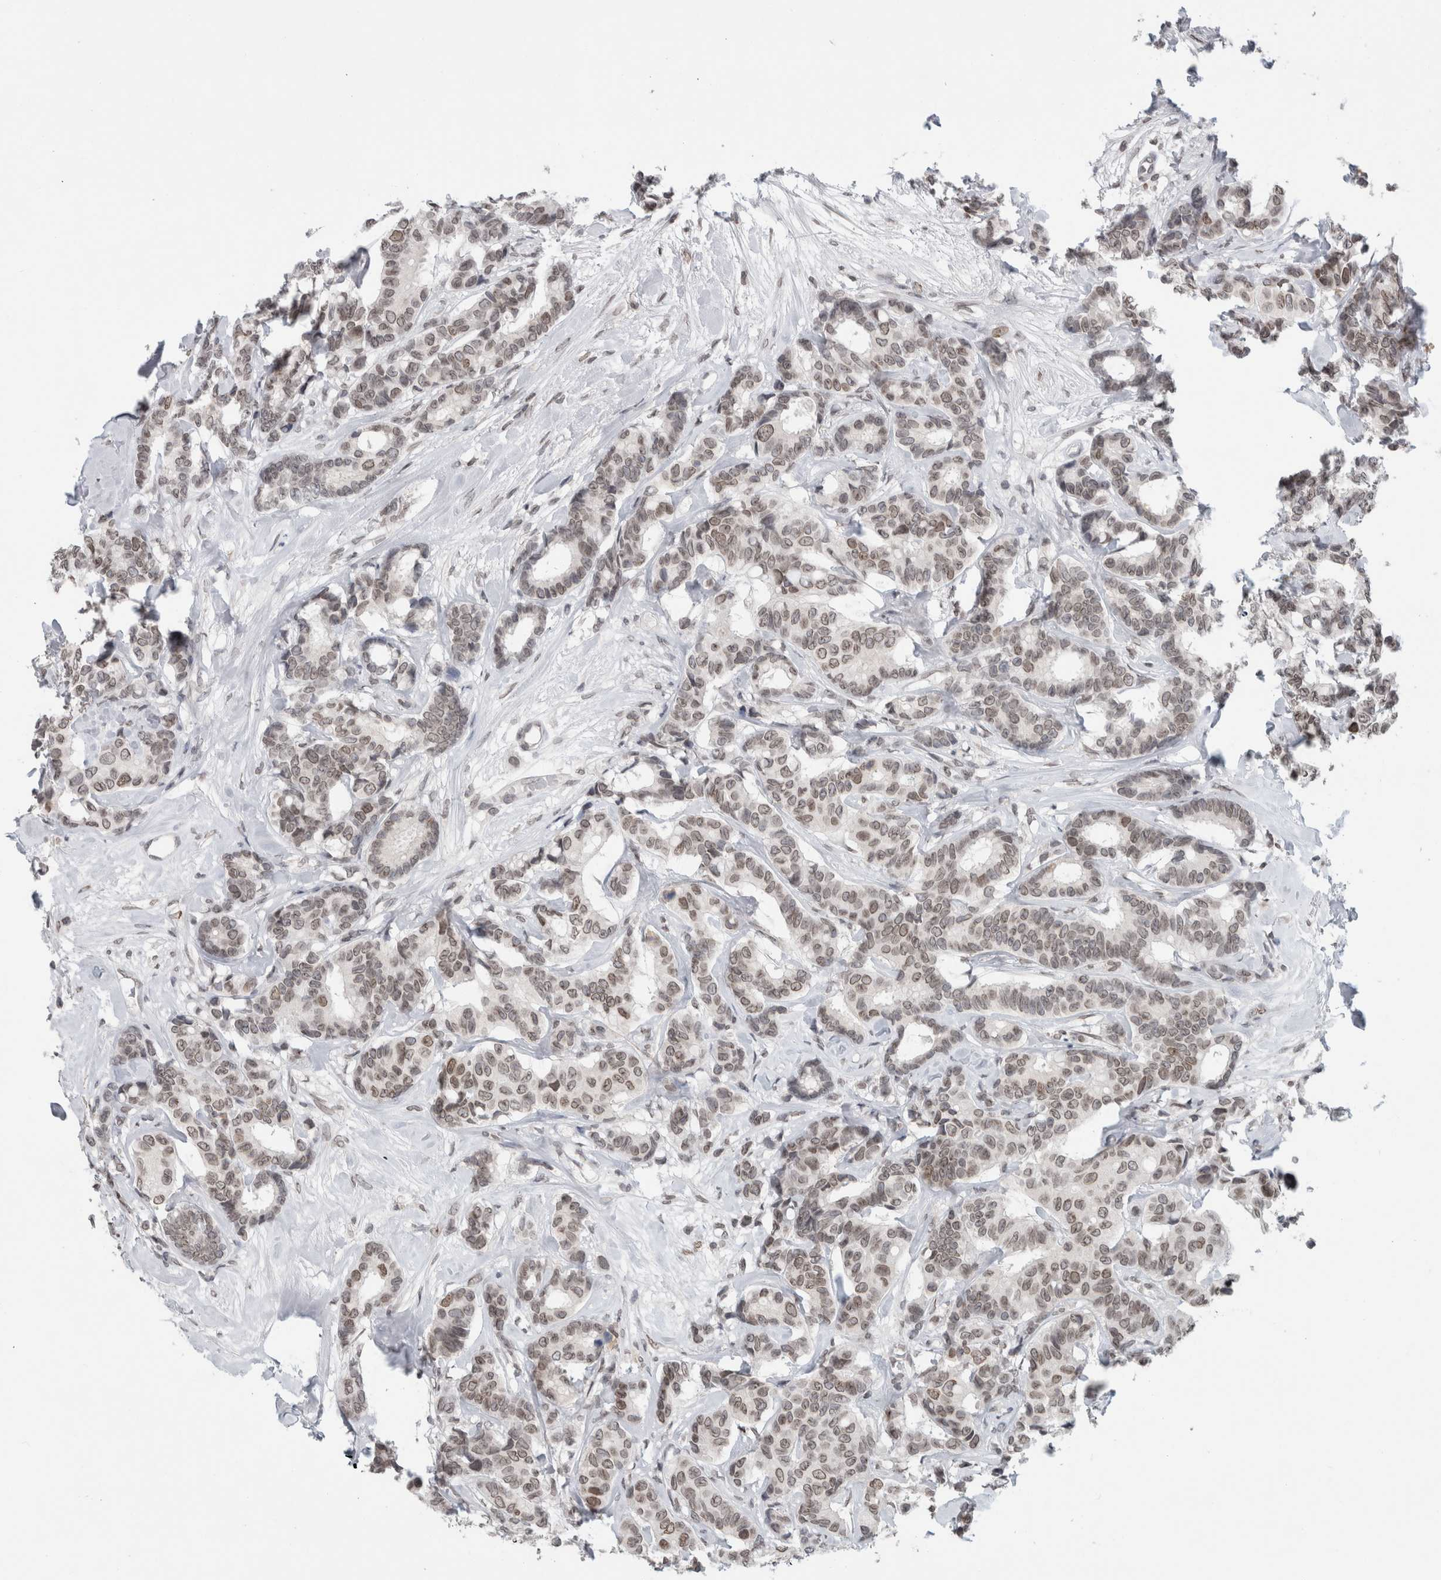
{"staining": {"intensity": "weak", "quantity": ">75%", "location": "cytoplasmic/membranous,nuclear"}, "tissue": "breast cancer", "cell_type": "Tumor cells", "image_type": "cancer", "snomed": [{"axis": "morphology", "description": "Duct carcinoma"}, {"axis": "topography", "description": "Breast"}], "caption": "An immunohistochemistry image of neoplastic tissue is shown. Protein staining in brown labels weak cytoplasmic/membranous and nuclear positivity in breast cancer (invasive ductal carcinoma) within tumor cells.", "gene": "ZNF770", "patient": {"sex": "female", "age": 87}}